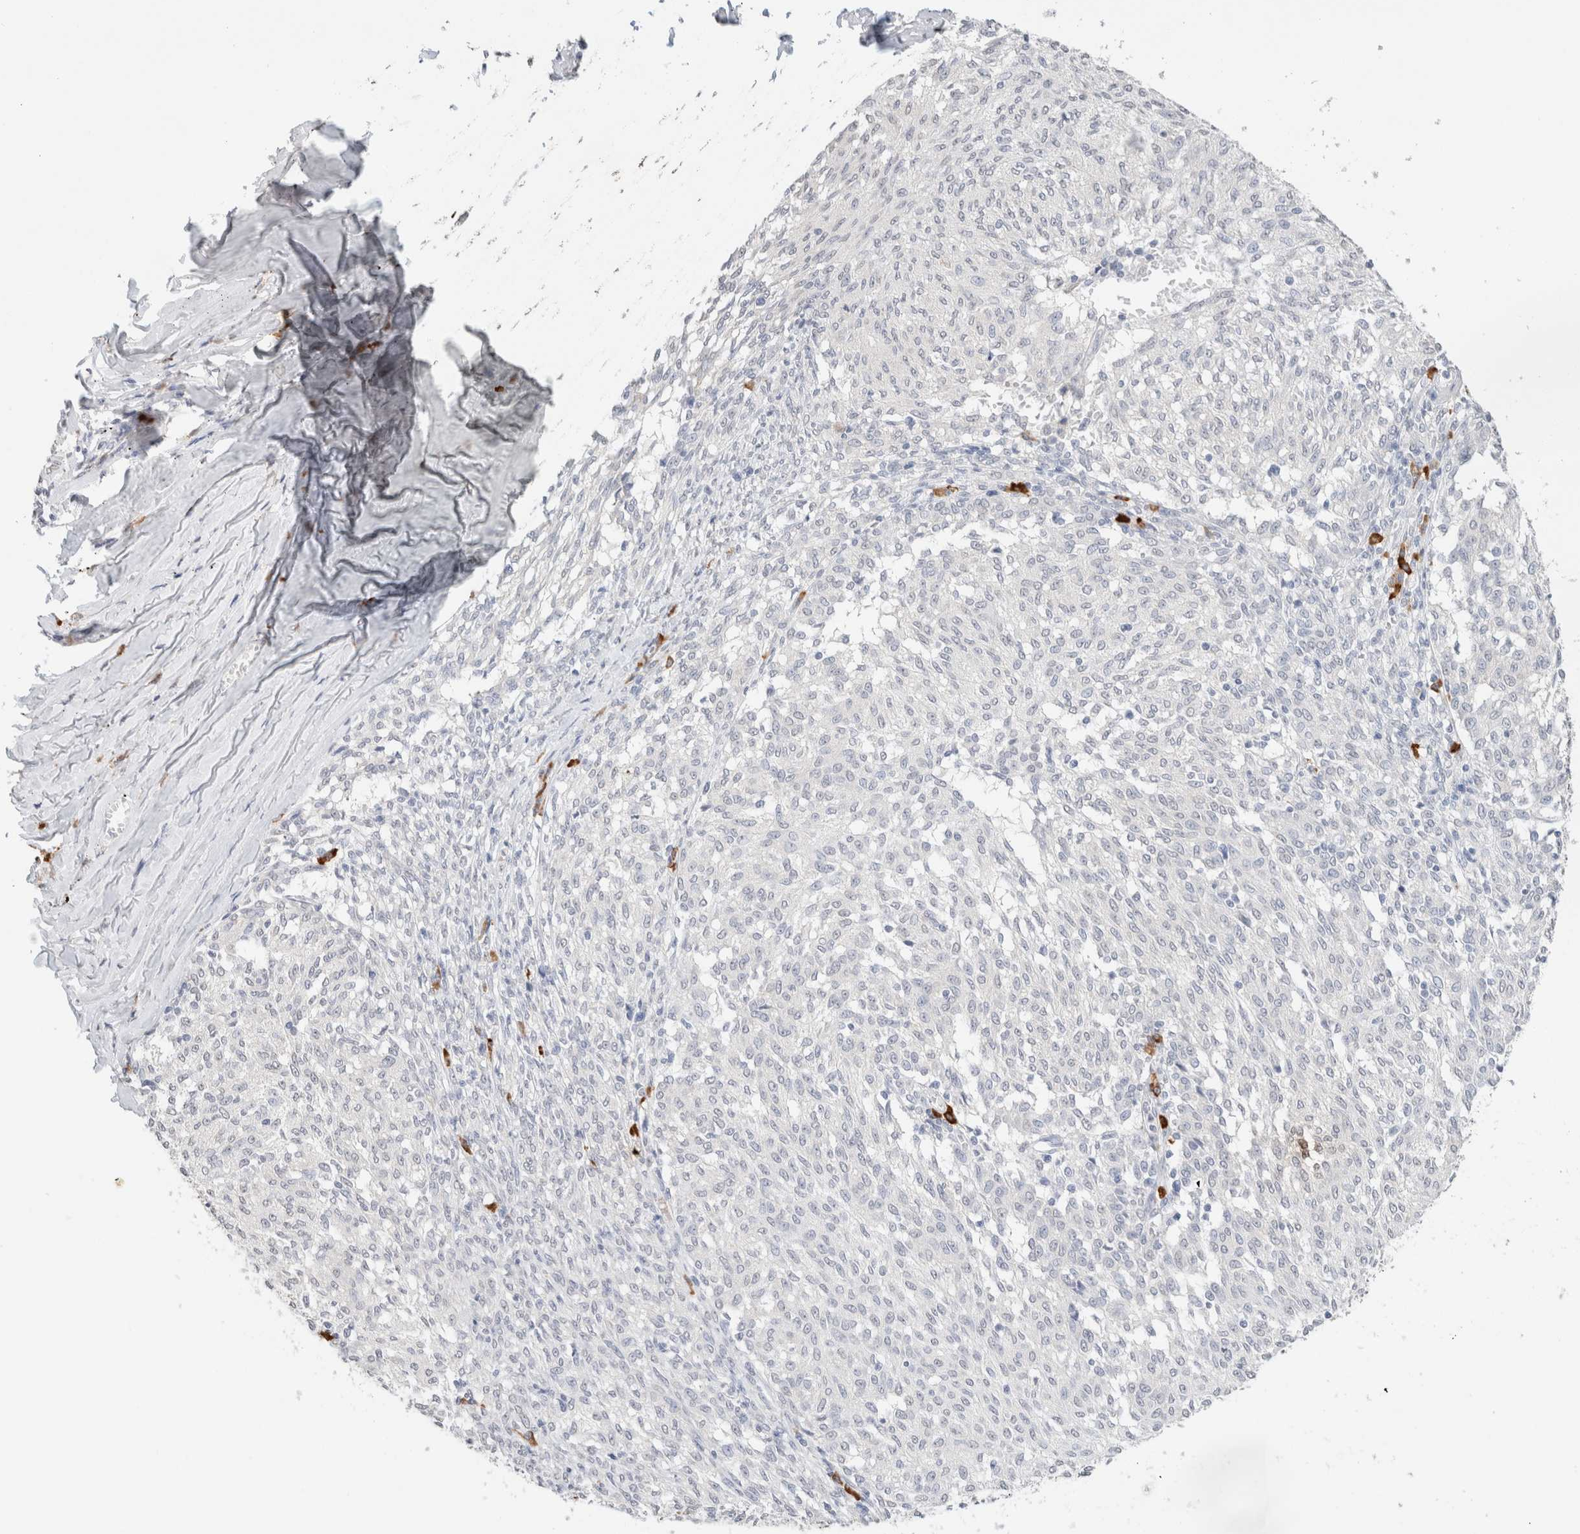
{"staining": {"intensity": "negative", "quantity": "none", "location": "none"}, "tissue": "melanoma", "cell_type": "Tumor cells", "image_type": "cancer", "snomed": [{"axis": "morphology", "description": "Malignant melanoma, NOS"}, {"axis": "topography", "description": "Skin"}], "caption": "Immunohistochemical staining of human malignant melanoma displays no significant staining in tumor cells.", "gene": "CD80", "patient": {"sex": "female", "age": 72}}